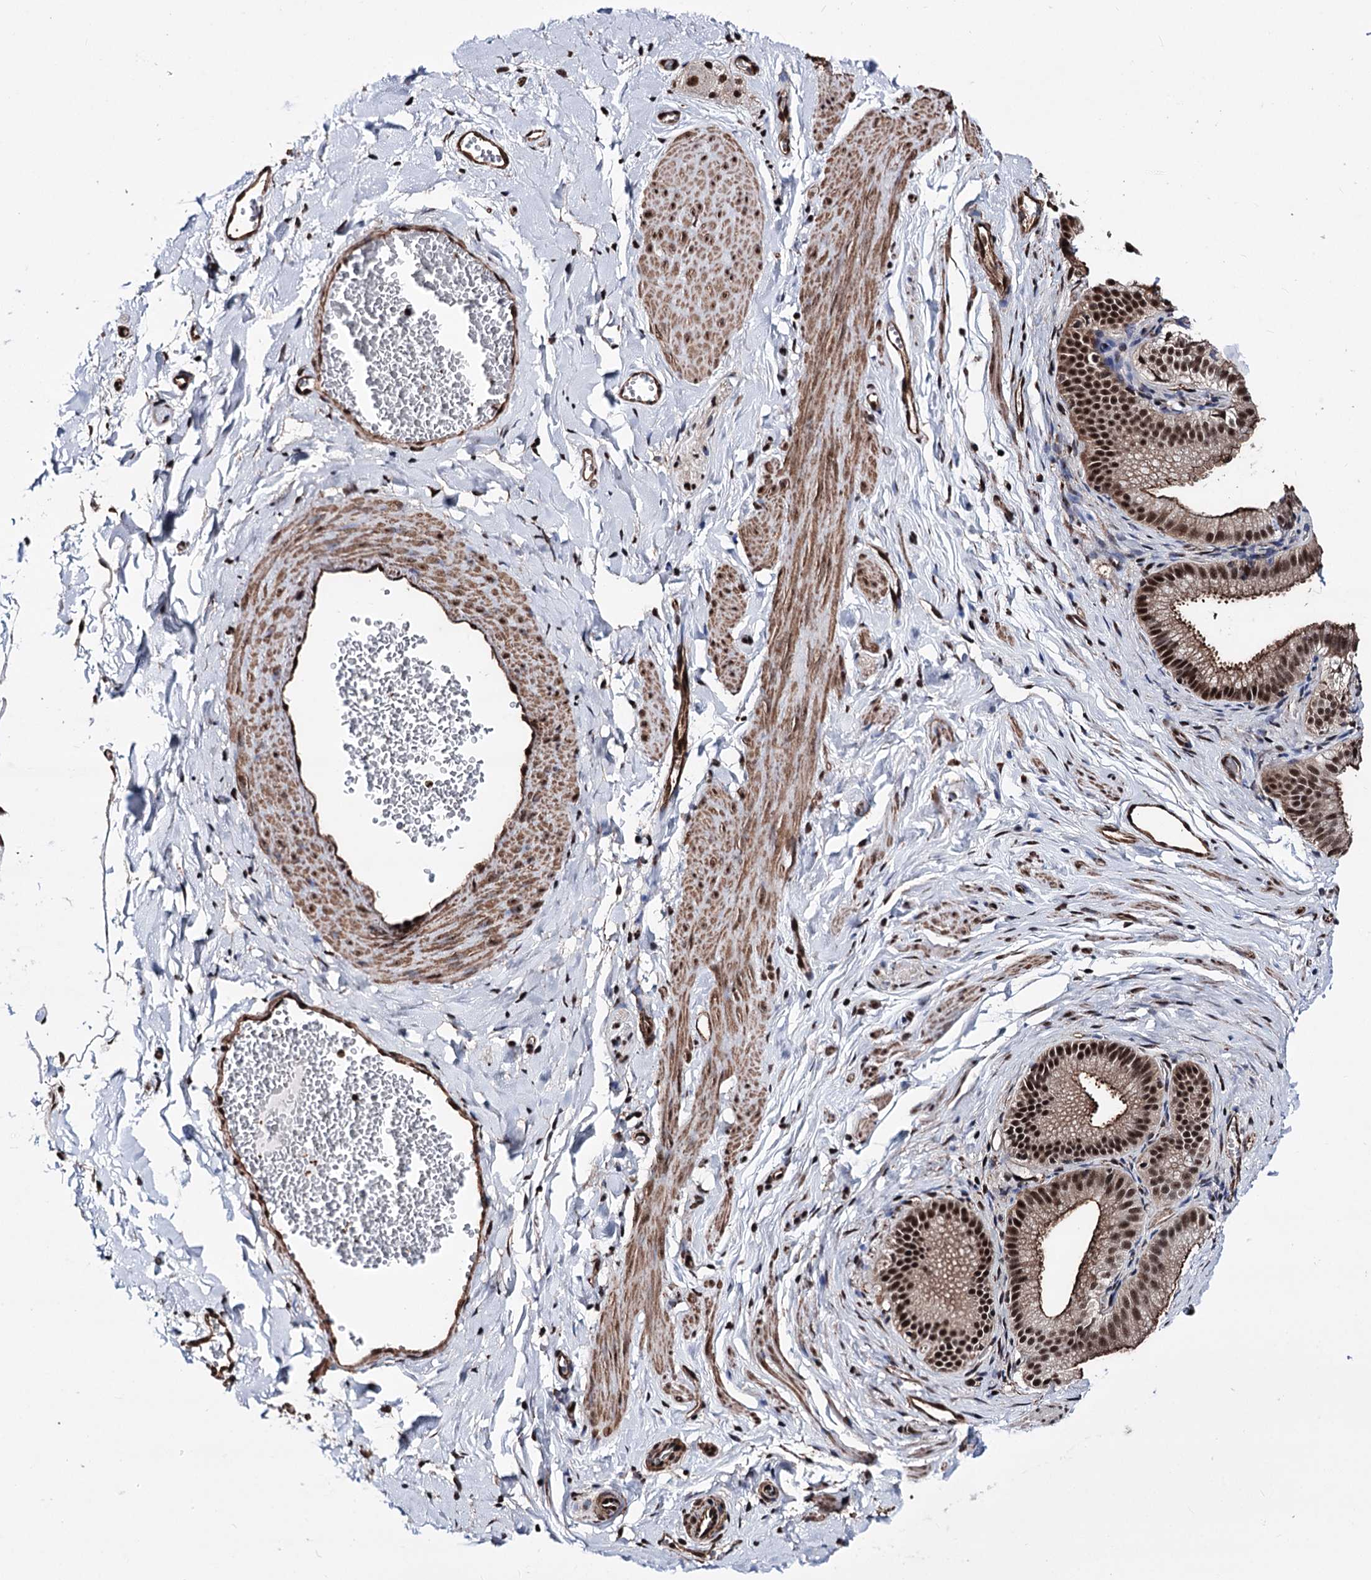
{"staining": {"intensity": "negative", "quantity": "none", "location": "none"}, "tissue": "adipose tissue", "cell_type": "Adipocytes", "image_type": "normal", "snomed": [{"axis": "morphology", "description": "Normal tissue, NOS"}, {"axis": "topography", "description": "Gallbladder"}, {"axis": "topography", "description": "Peripheral nerve tissue"}], "caption": "Immunohistochemistry micrograph of benign adipose tissue: adipose tissue stained with DAB shows no significant protein positivity in adipocytes. (Stains: DAB (3,3'-diaminobenzidine) IHC with hematoxylin counter stain, Microscopy: brightfield microscopy at high magnification).", "gene": "CHMP7", "patient": {"sex": "male", "age": 38}}